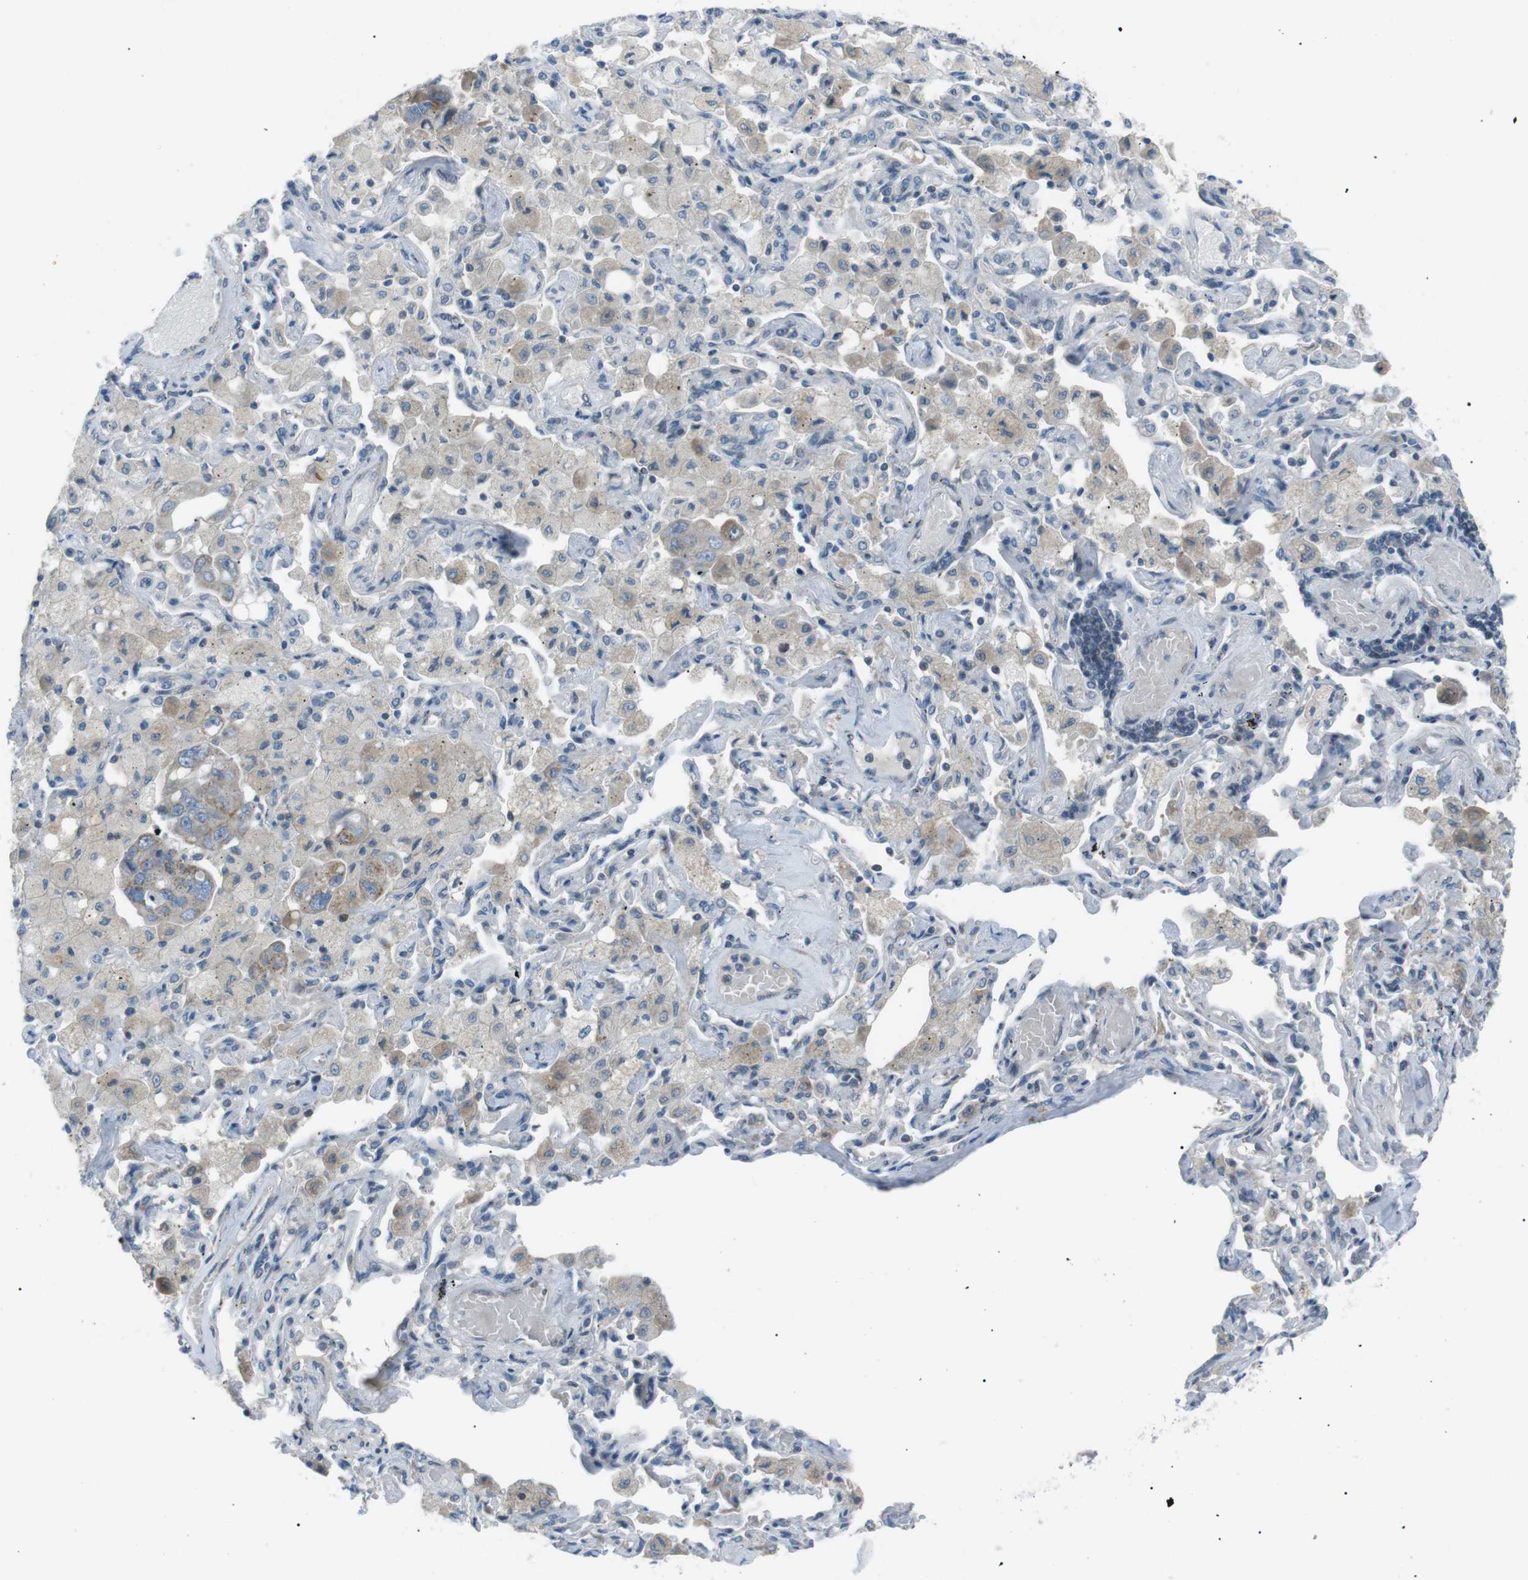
{"staining": {"intensity": "moderate", "quantity": "25%-75%", "location": "cytoplasmic/membranous"}, "tissue": "lung cancer", "cell_type": "Tumor cells", "image_type": "cancer", "snomed": [{"axis": "morphology", "description": "Adenocarcinoma, NOS"}, {"axis": "topography", "description": "Lung"}], "caption": "Protein expression analysis of human adenocarcinoma (lung) reveals moderate cytoplasmic/membranous staining in approximately 25%-75% of tumor cells.", "gene": "ARID5B", "patient": {"sex": "male", "age": 64}}